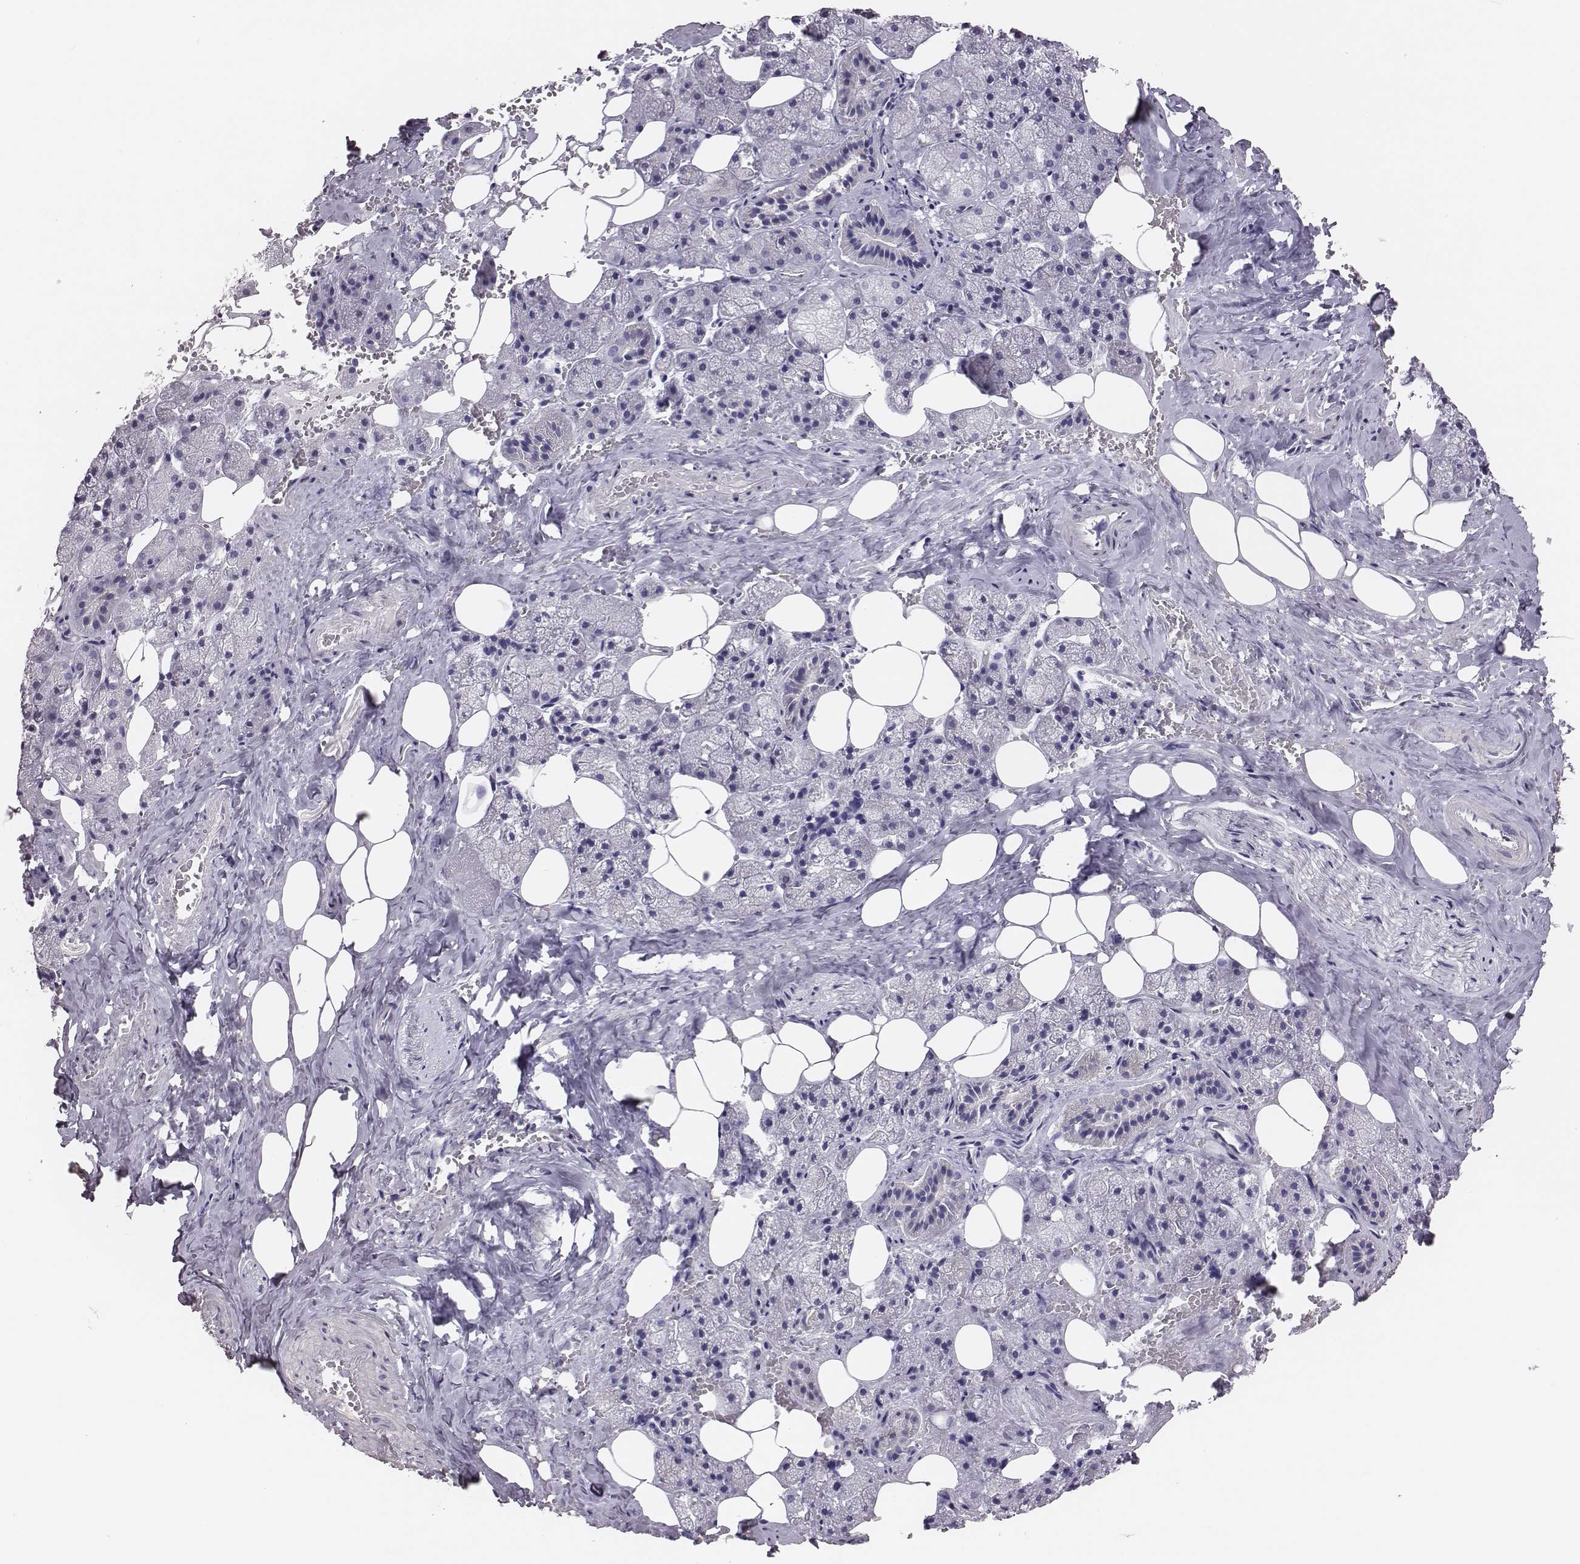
{"staining": {"intensity": "negative", "quantity": "none", "location": "none"}, "tissue": "salivary gland", "cell_type": "Glandular cells", "image_type": "normal", "snomed": [{"axis": "morphology", "description": "Normal tissue, NOS"}, {"axis": "topography", "description": "Salivary gland"}], "caption": "Glandular cells show no significant protein staining in unremarkable salivary gland. Brightfield microscopy of immunohistochemistry stained with DAB (brown) and hematoxylin (blue), captured at high magnification.", "gene": "P2RY10", "patient": {"sex": "male", "age": 38}}